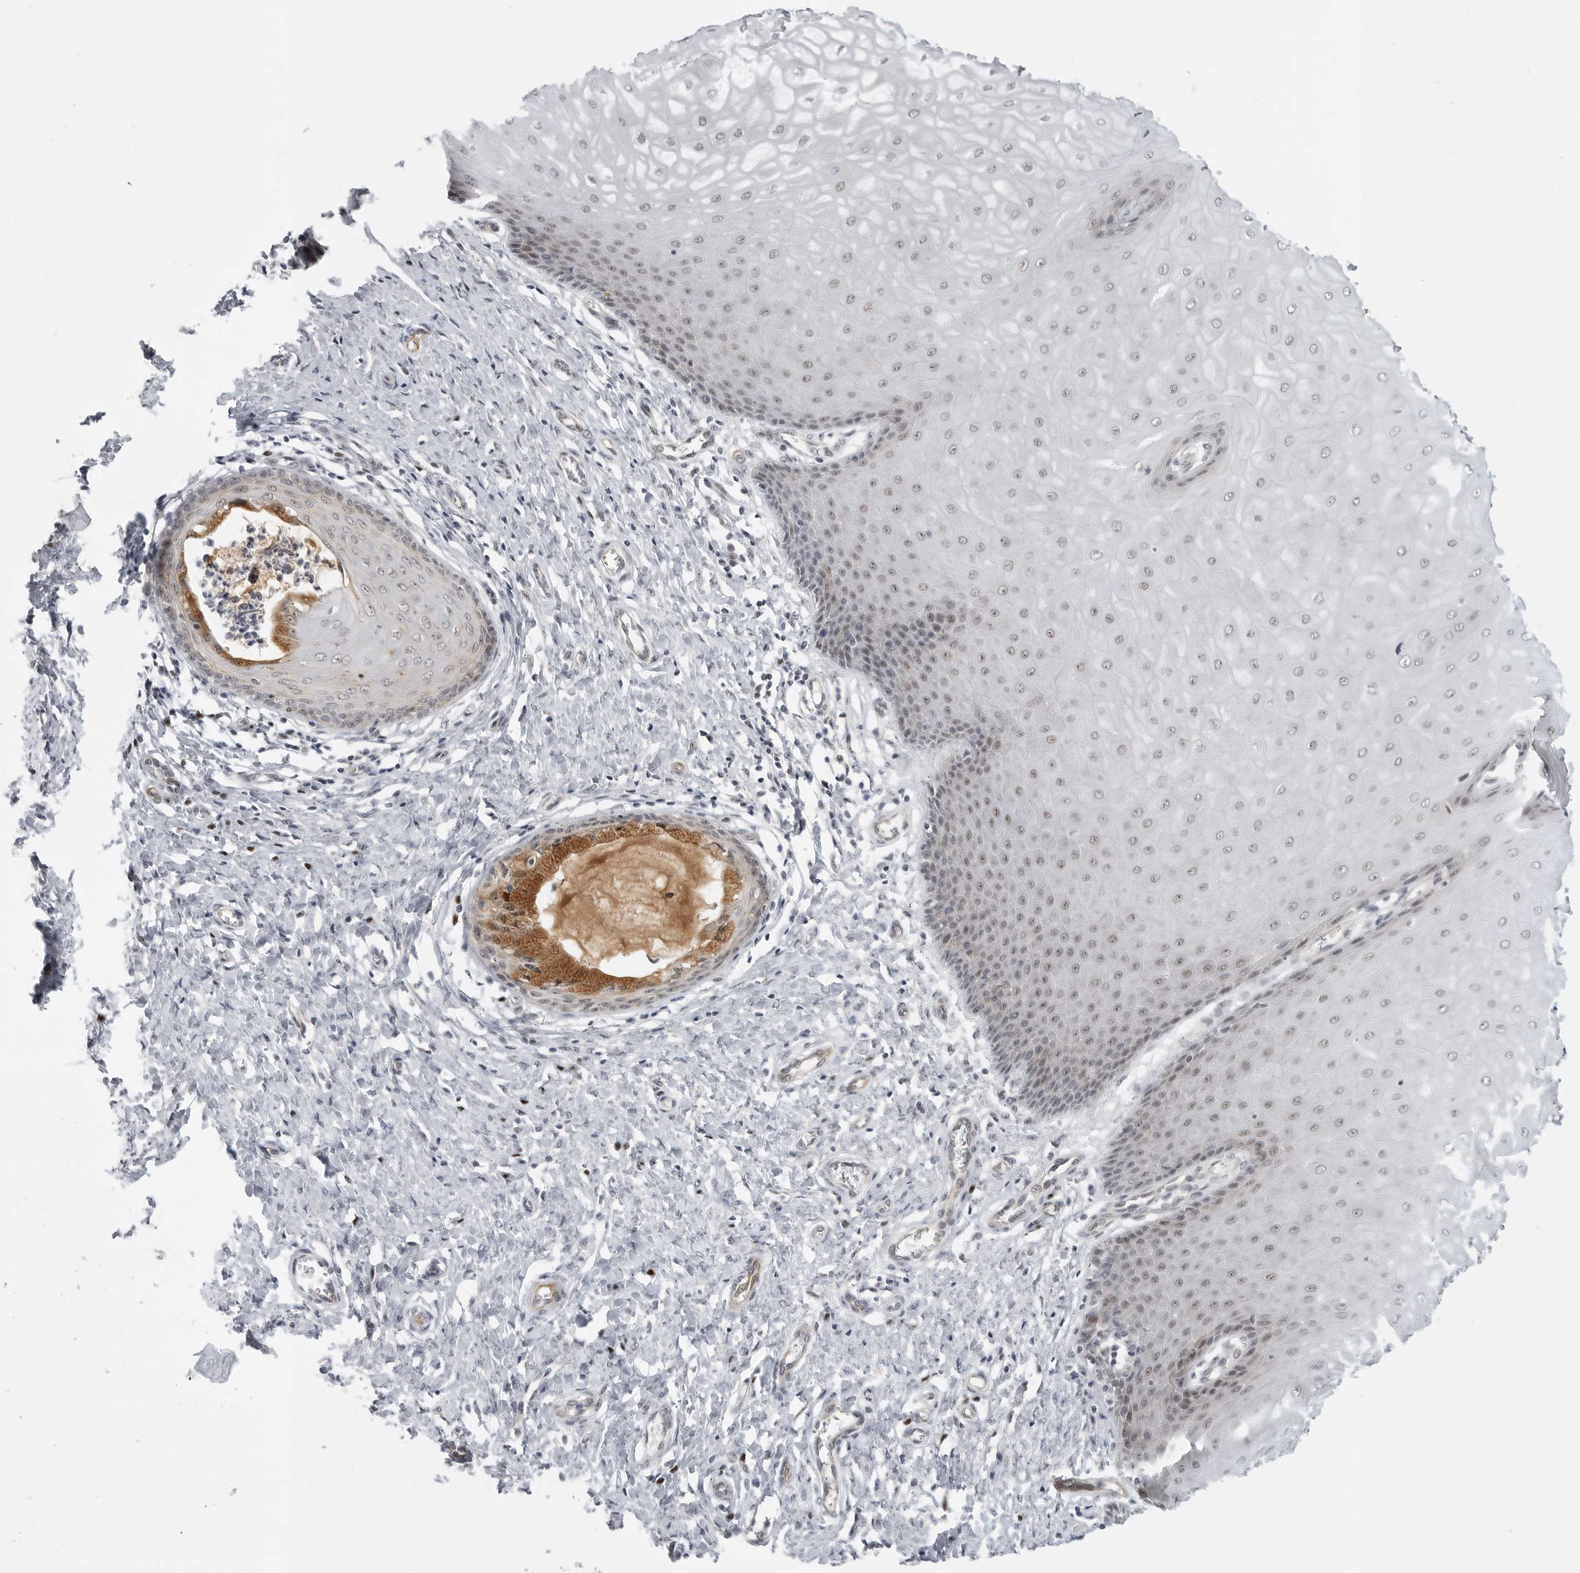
{"staining": {"intensity": "moderate", "quantity": ">75%", "location": "cytoplasmic/membranous"}, "tissue": "cervix", "cell_type": "Glandular cells", "image_type": "normal", "snomed": [{"axis": "morphology", "description": "Normal tissue, NOS"}, {"axis": "topography", "description": "Cervix"}], "caption": "This is a photomicrograph of IHC staining of normal cervix, which shows moderate staining in the cytoplasmic/membranous of glandular cells.", "gene": "CEP295NL", "patient": {"sex": "female", "age": 55}}